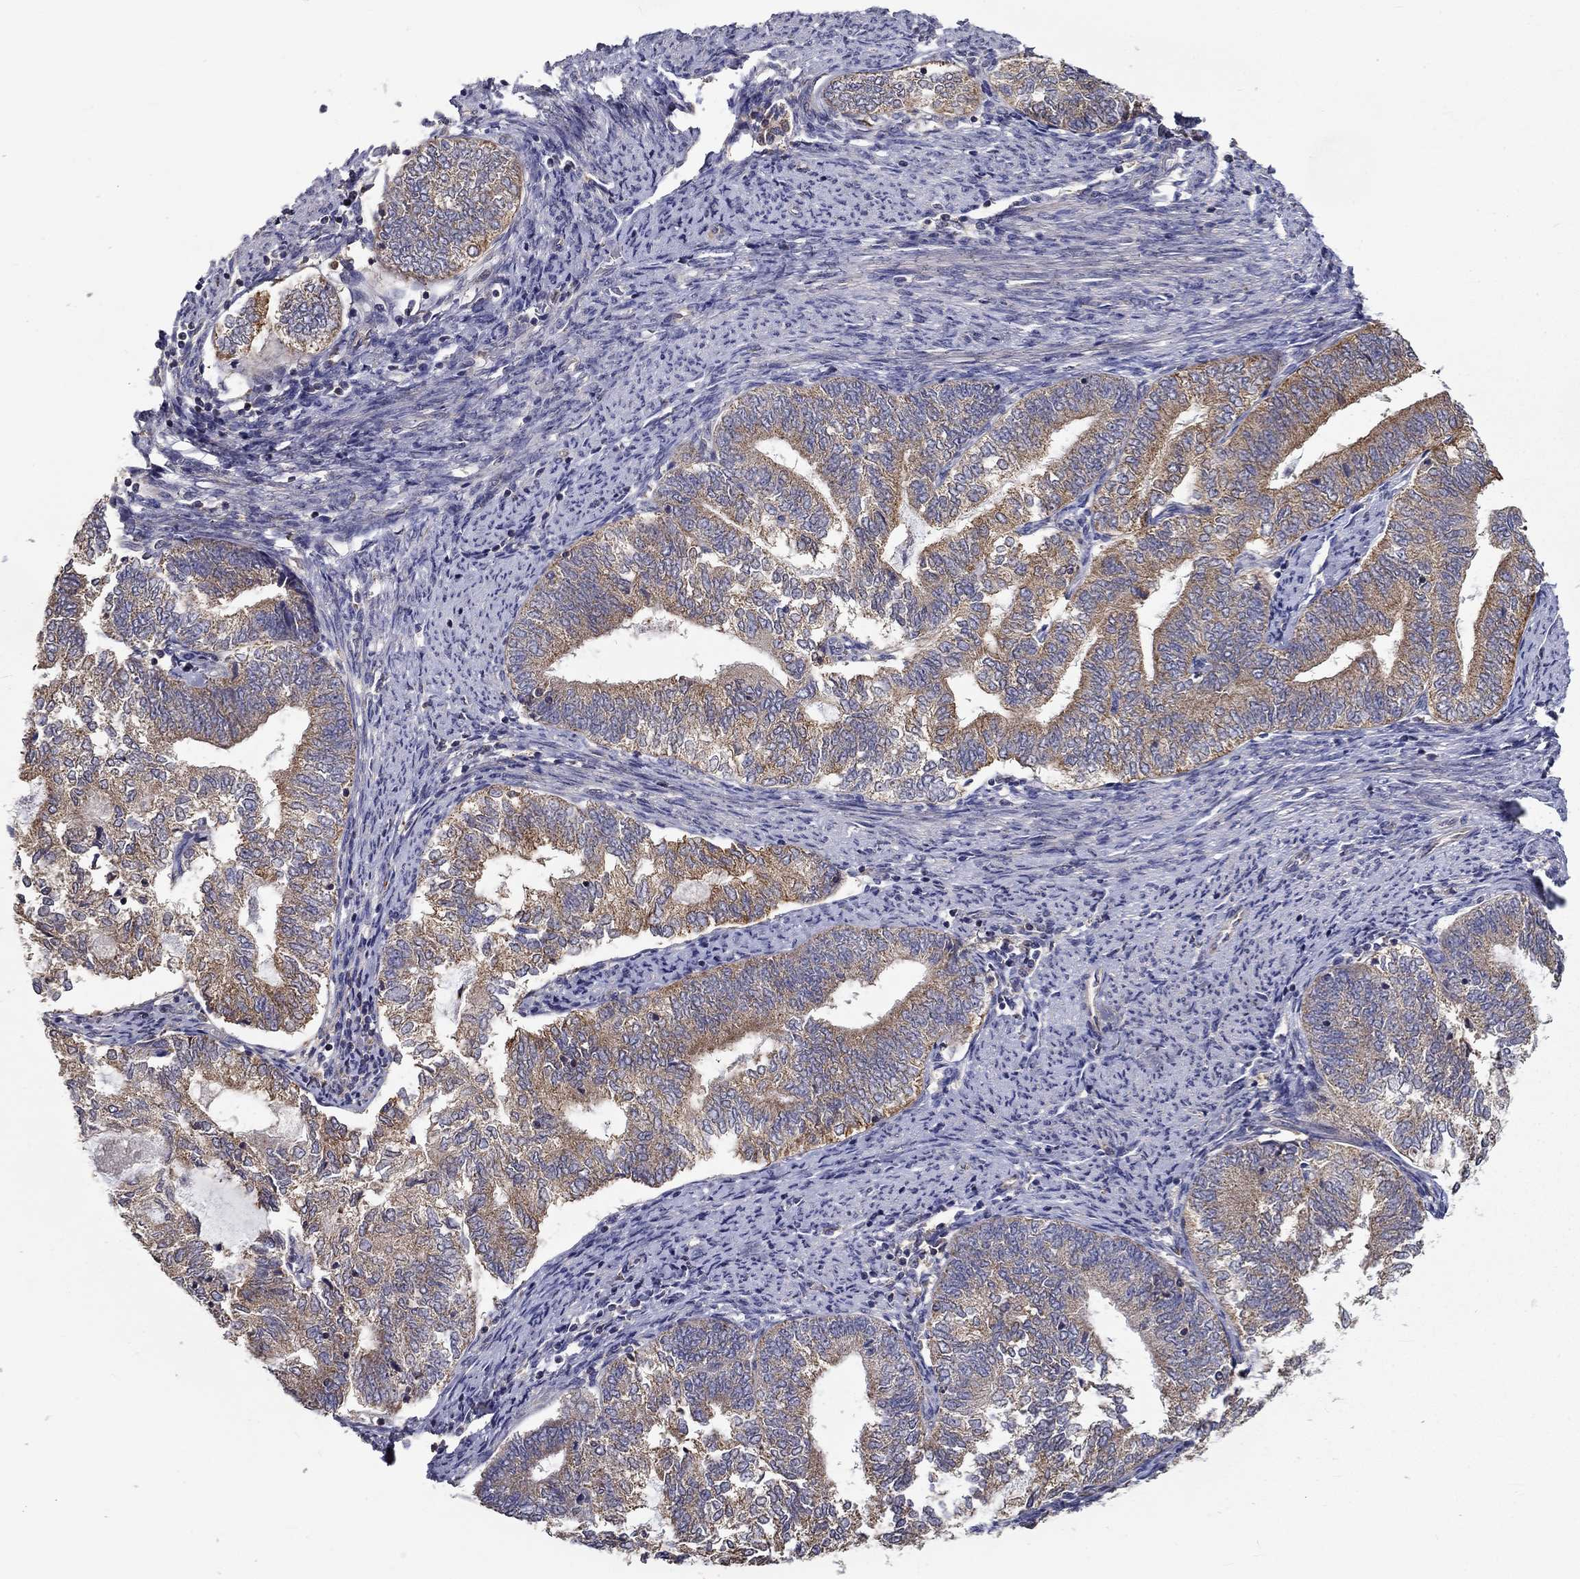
{"staining": {"intensity": "moderate", "quantity": "25%-75%", "location": "cytoplasmic/membranous"}, "tissue": "endometrial cancer", "cell_type": "Tumor cells", "image_type": "cancer", "snomed": [{"axis": "morphology", "description": "Adenocarcinoma, NOS"}, {"axis": "topography", "description": "Endometrium"}], "caption": "This histopathology image shows IHC staining of endometrial adenocarcinoma, with medium moderate cytoplasmic/membranous expression in approximately 25%-75% of tumor cells.", "gene": "ALDH4A1", "patient": {"sex": "female", "age": 65}}